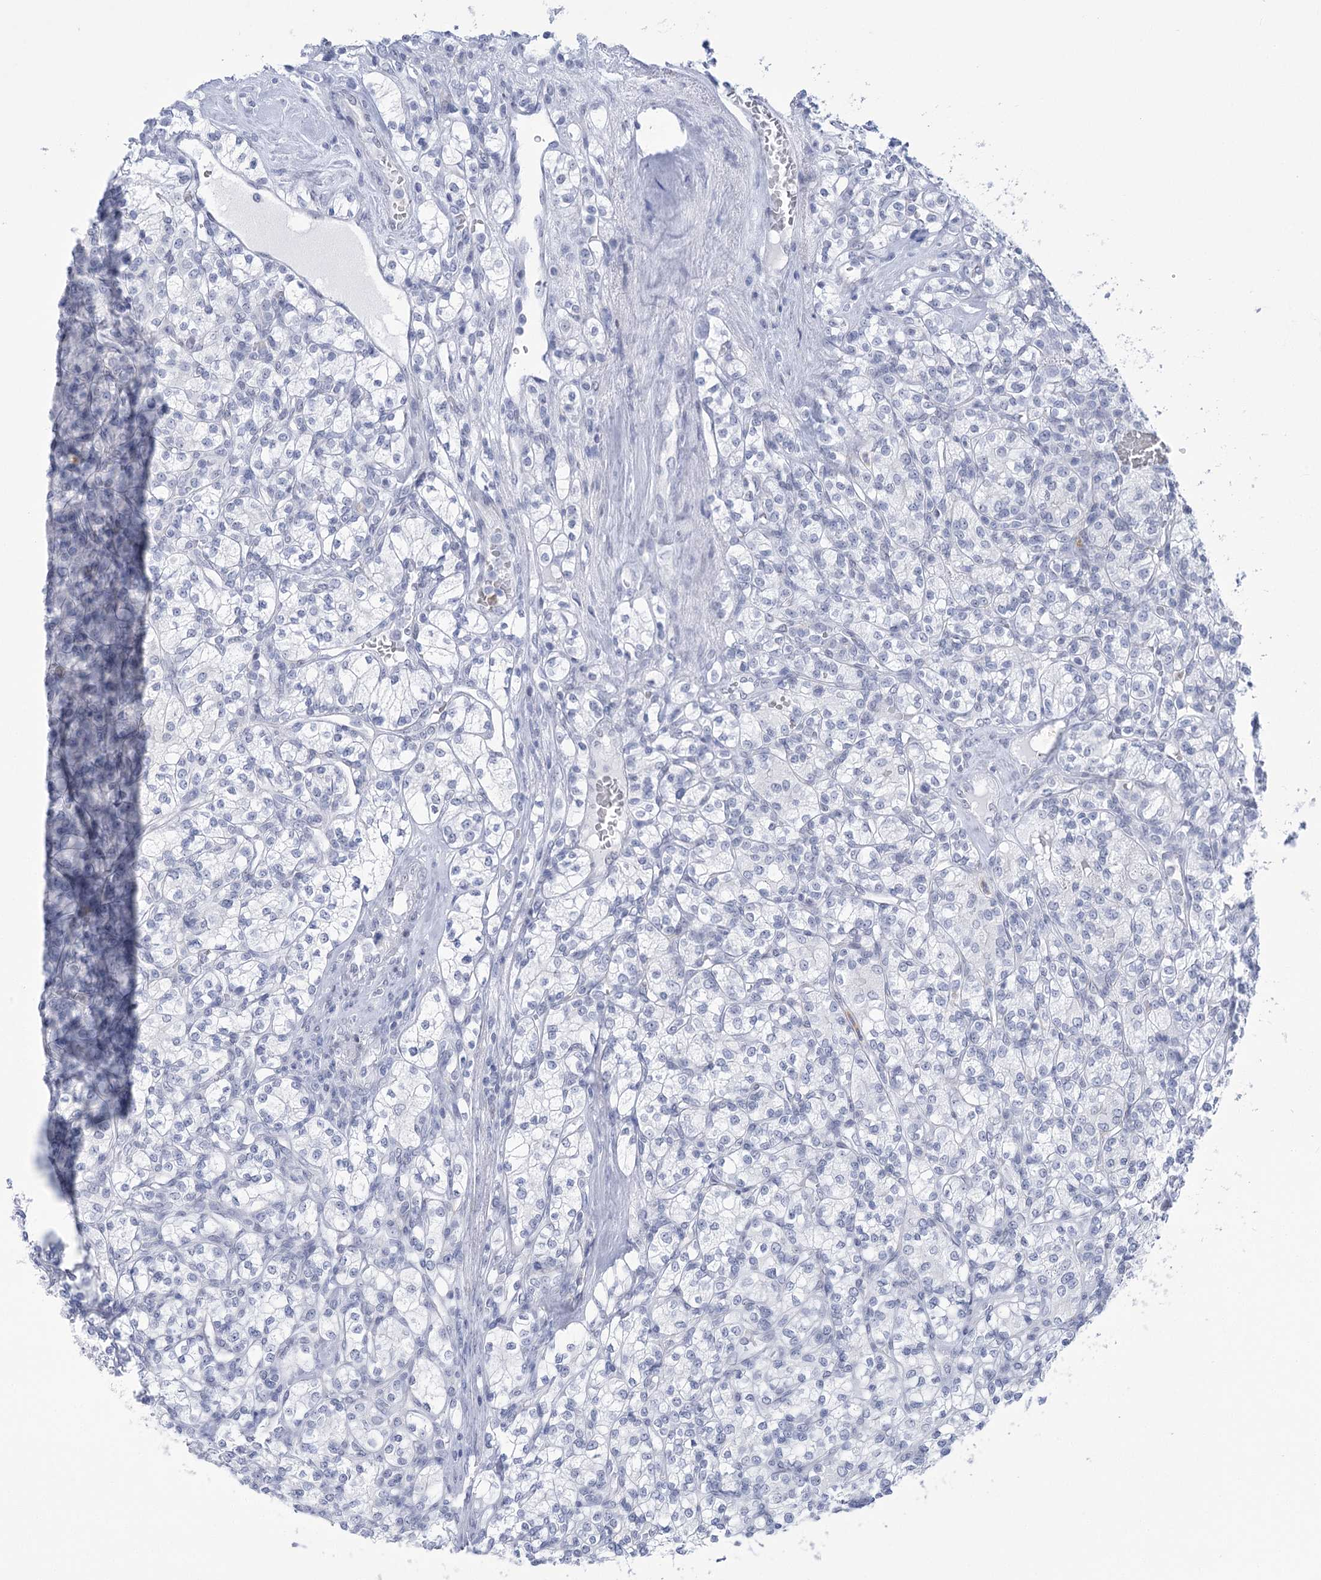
{"staining": {"intensity": "negative", "quantity": "none", "location": "none"}, "tissue": "renal cancer", "cell_type": "Tumor cells", "image_type": "cancer", "snomed": [{"axis": "morphology", "description": "Adenocarcinoma, NOS"}, {"axis": "topography", "description": "Kidney"}], "caption": "Immunohistochemical staining of human renal cancer displays no significant positivity in tumor cells. (DAB (3,3'-diaminobenzidine) immunohistochemistry (IHC) with hematoxylin counter stain).", "gene": "HORMAD1", "patient": {"sex": "male", "age": 77}}